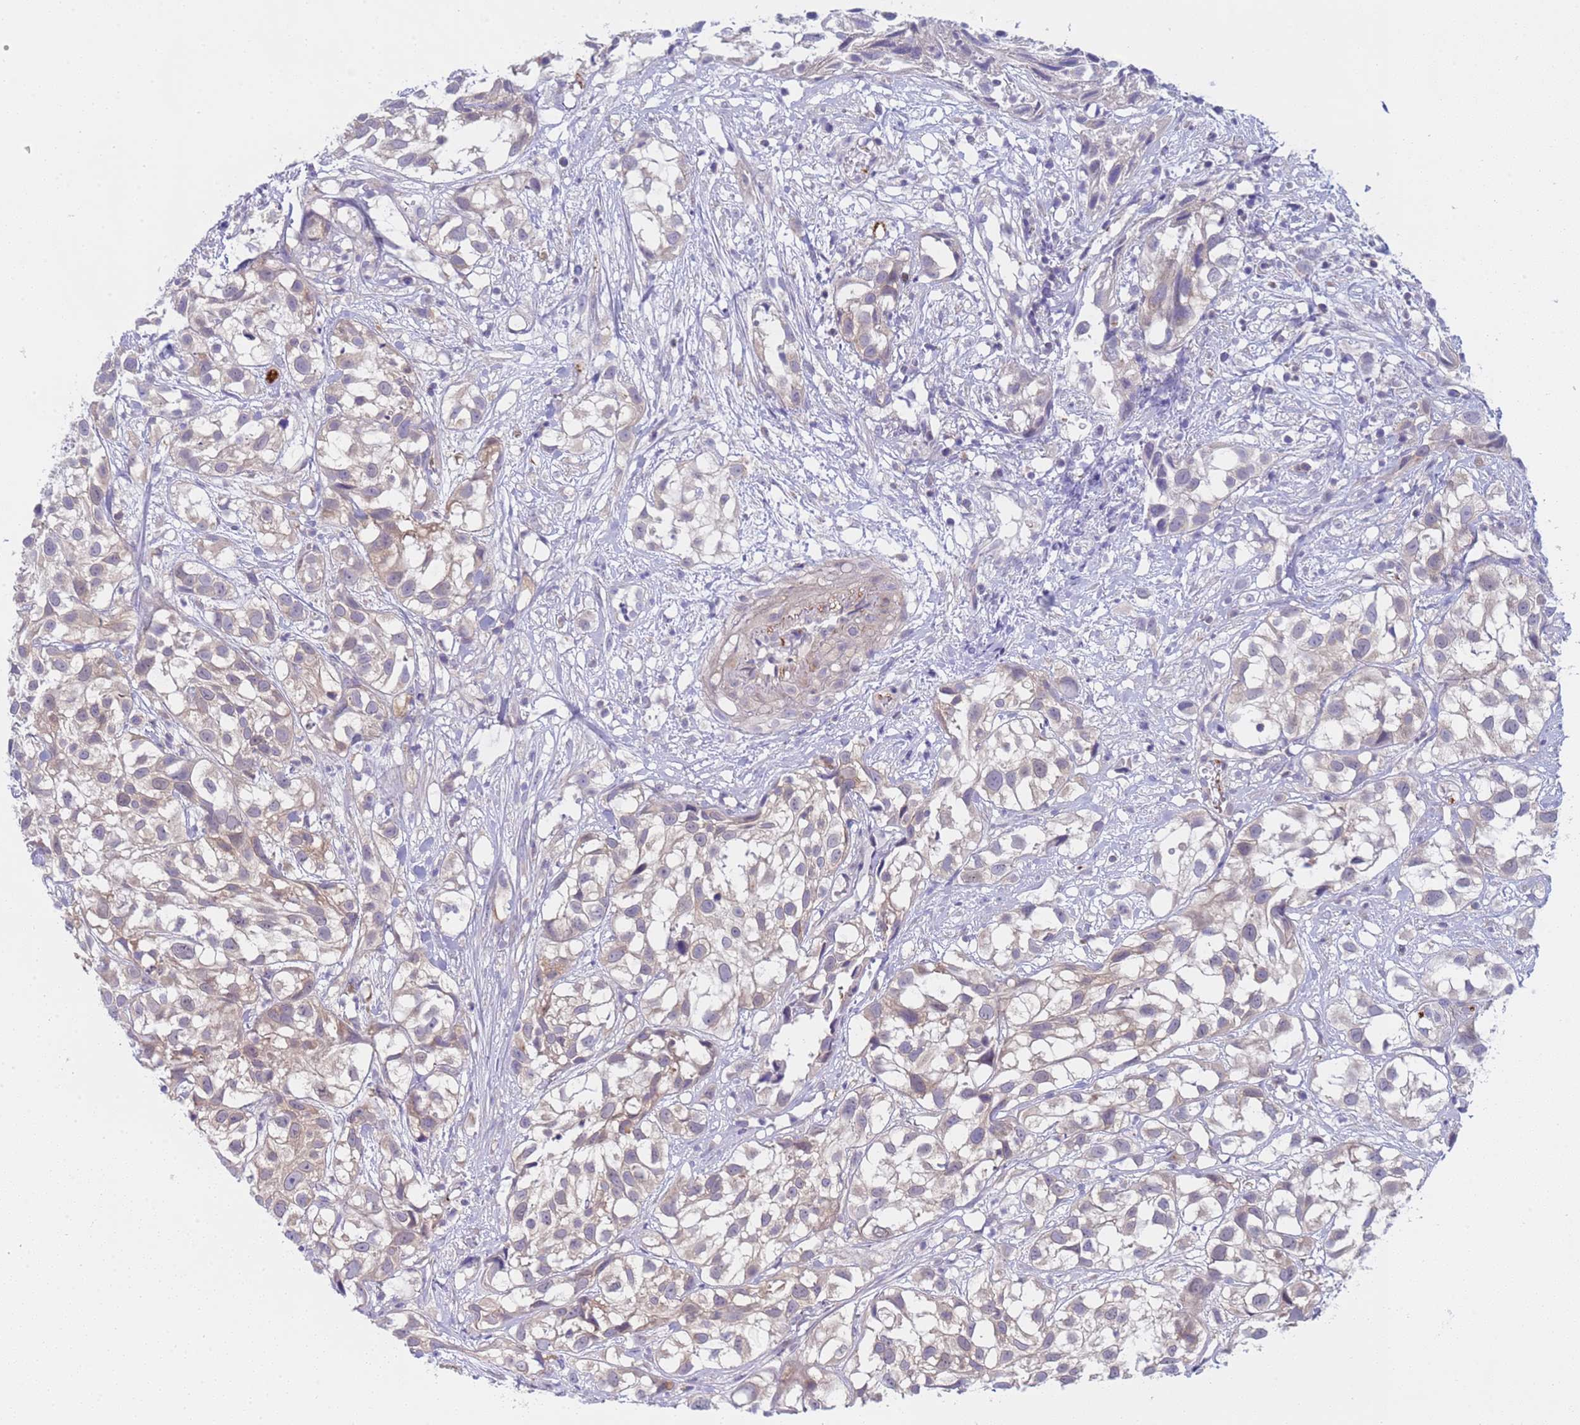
{"staining": {"intensity": "negative", "quantity": "none", "location": "none"}, "tissue": "urothelial cancer", "cell_type": "Tumor cells", "image_type": "cancer", "snomed": [{"axis": "morphology", "description": "Urothelial carcinoma, High grade"}, {"axis": "topography", "description": "Urinary bladder"}], "caption": "IHC of human urothelial cancer exhibits no expression in tumor cells.", "gene": "CAPN7", "patient": {"sex": "male", "age": 56}}